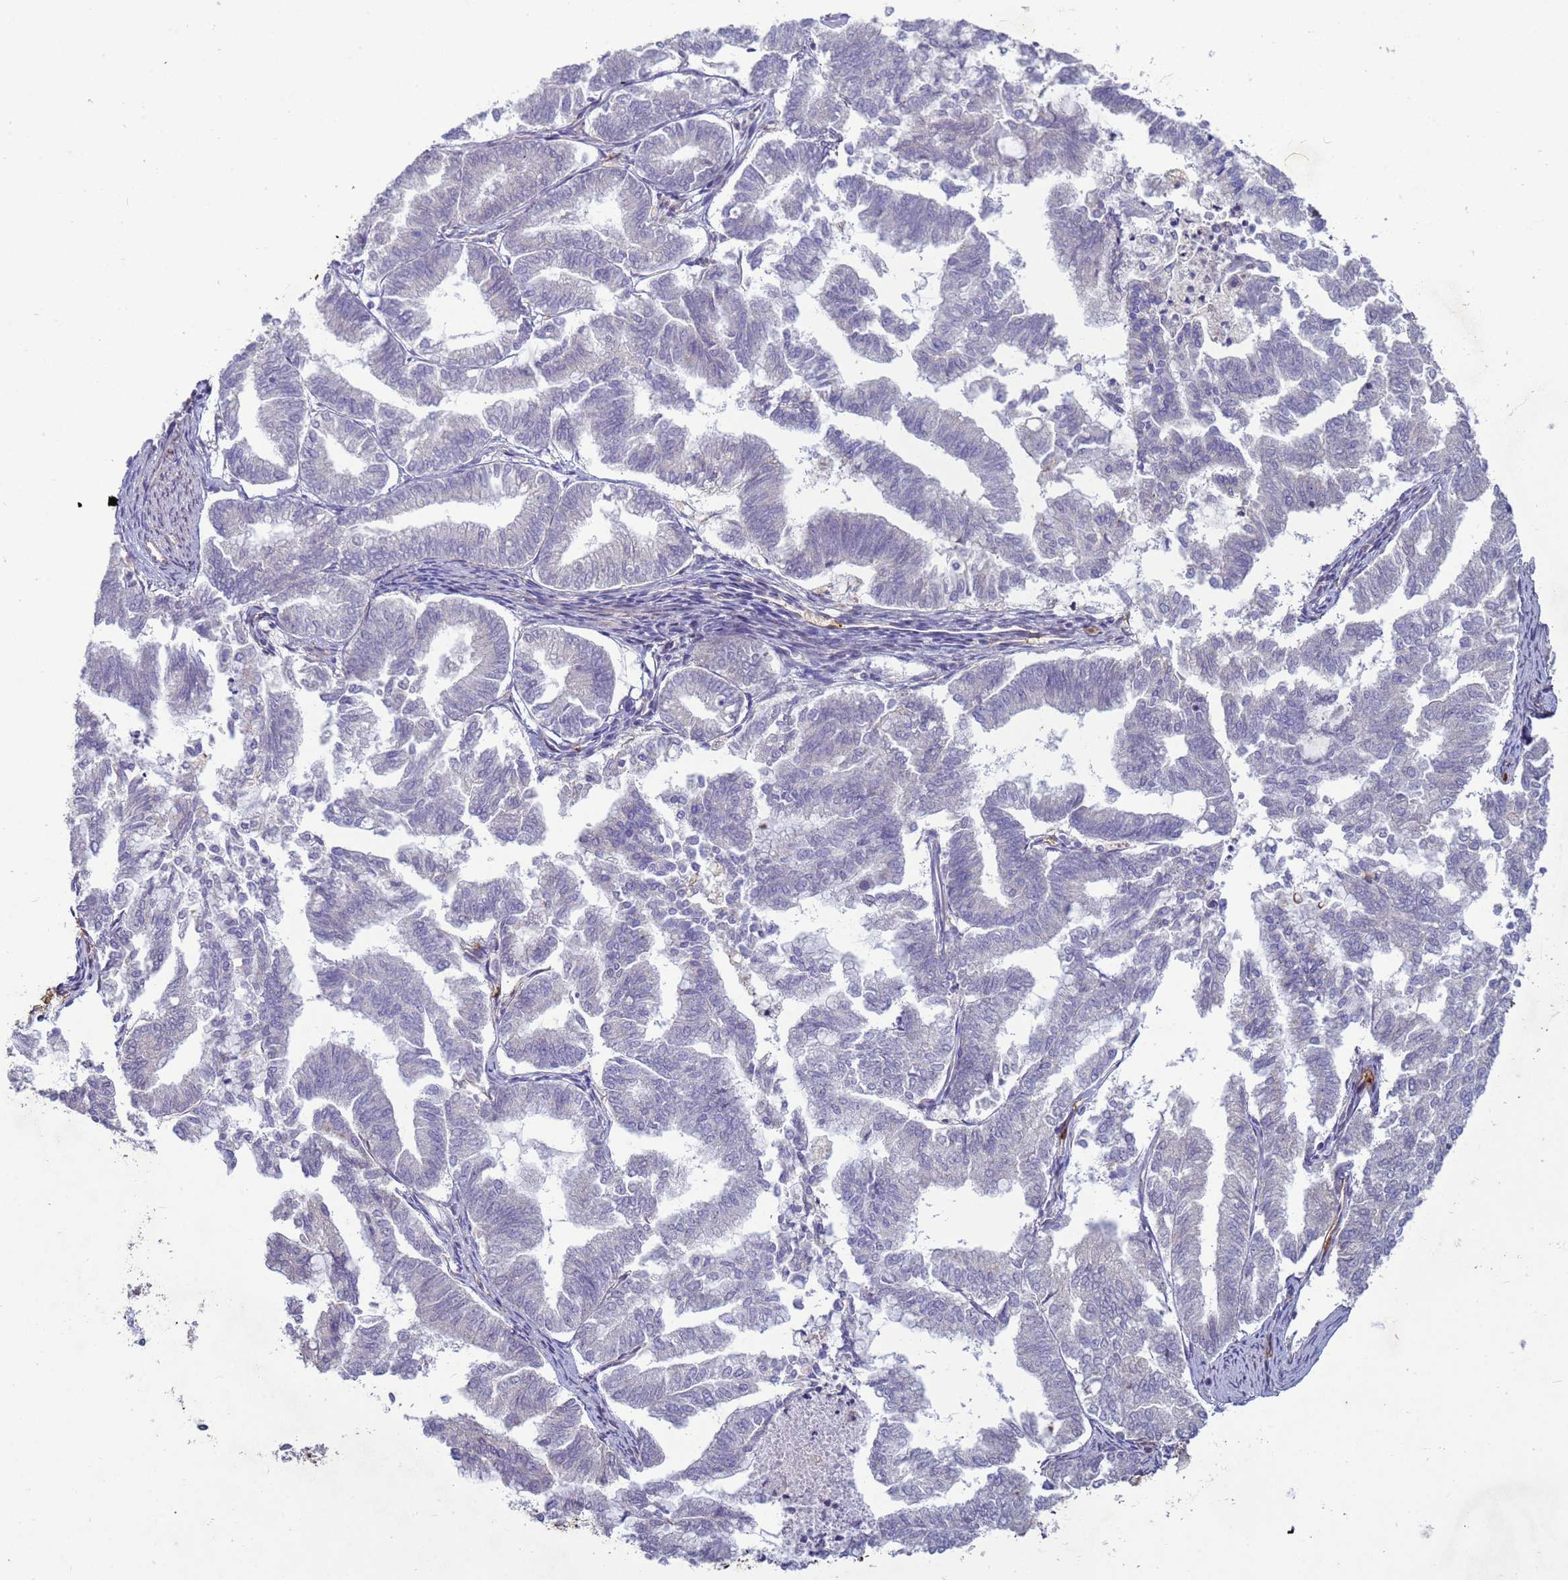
{"staining": {"intensity": "negative", "quantity": "none", "location": "none"}, "tissue": "endometrial cancer", "cell_type": "Tumor cells", "image_type": "cancer", "snomed": [{"axis": "morphology", "description": "Adenocarcinoma, NOS"}, {"axis": "topography", "description": "Endometrium"}], "caption": "High magnification brightfield microscopy of endometrial cancer stained with DAB (3,3'-diaminobenzidine) (brown) and counterstained with hematoxylin (blue): tumor cells show no significant positivity.", "gene": "SGIP1", "patient": {"sex": "female", "age": 79}}